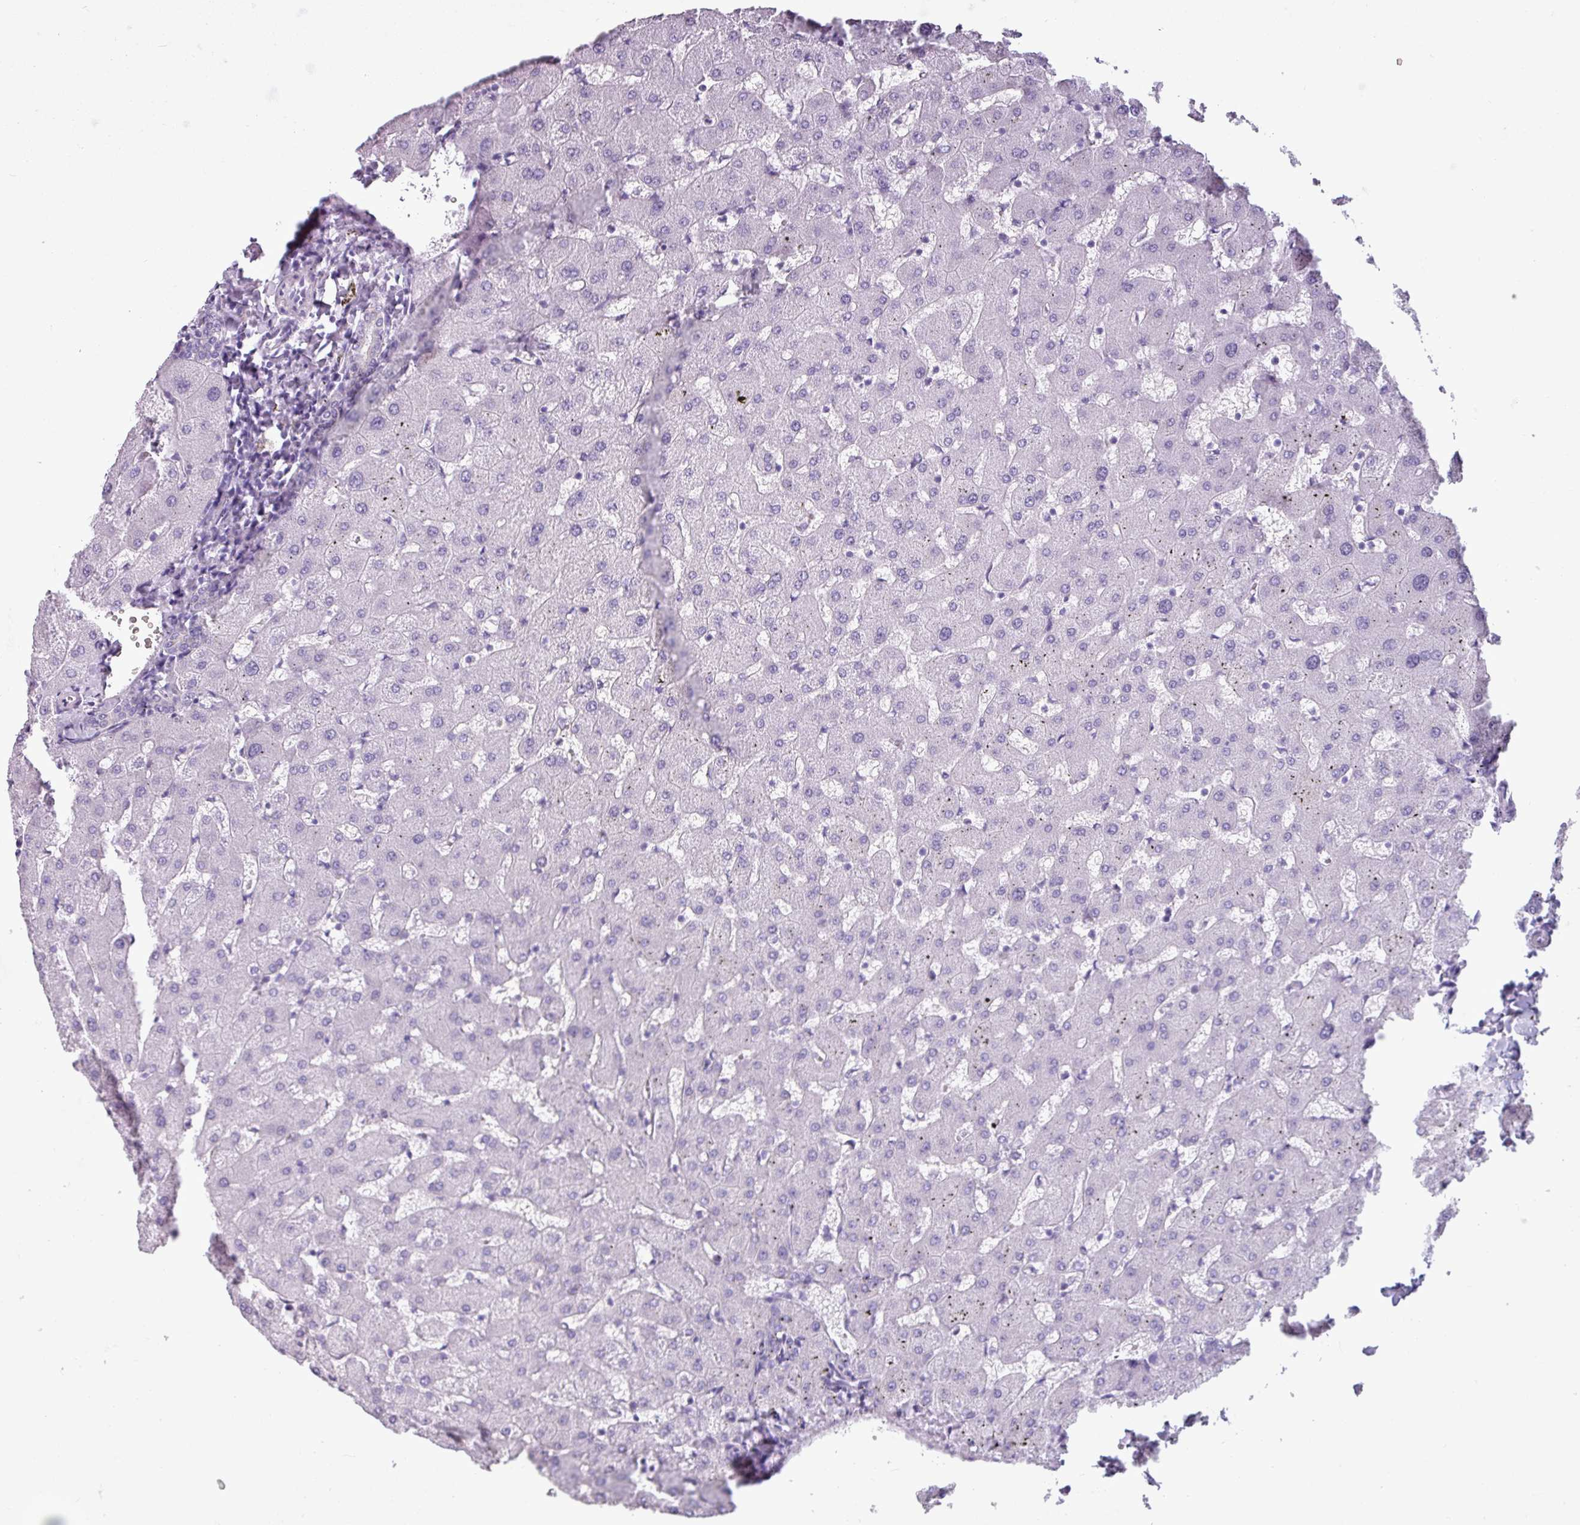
{"staining": {"intensity": "moderate", "quantity": "25%-75%", "location": "cytoplasmic/membranous"}, "tissue": "liver", "cell_type": "Cholangiocytes", "image_type": "normal", "snomed": [{"axis": "morphology", "description": "Normal tissue, NOS"}, {"axis": "topography", "description": "Liver"}], "caption": "Immunohistochemical staining of benign human liver shows medium levels of moderate cytoplasmic/membranous staining in about 25%-75% of cholangiocytes.", "gene": "CAMK1", "patient": {"sex": "female", "age": 63}}